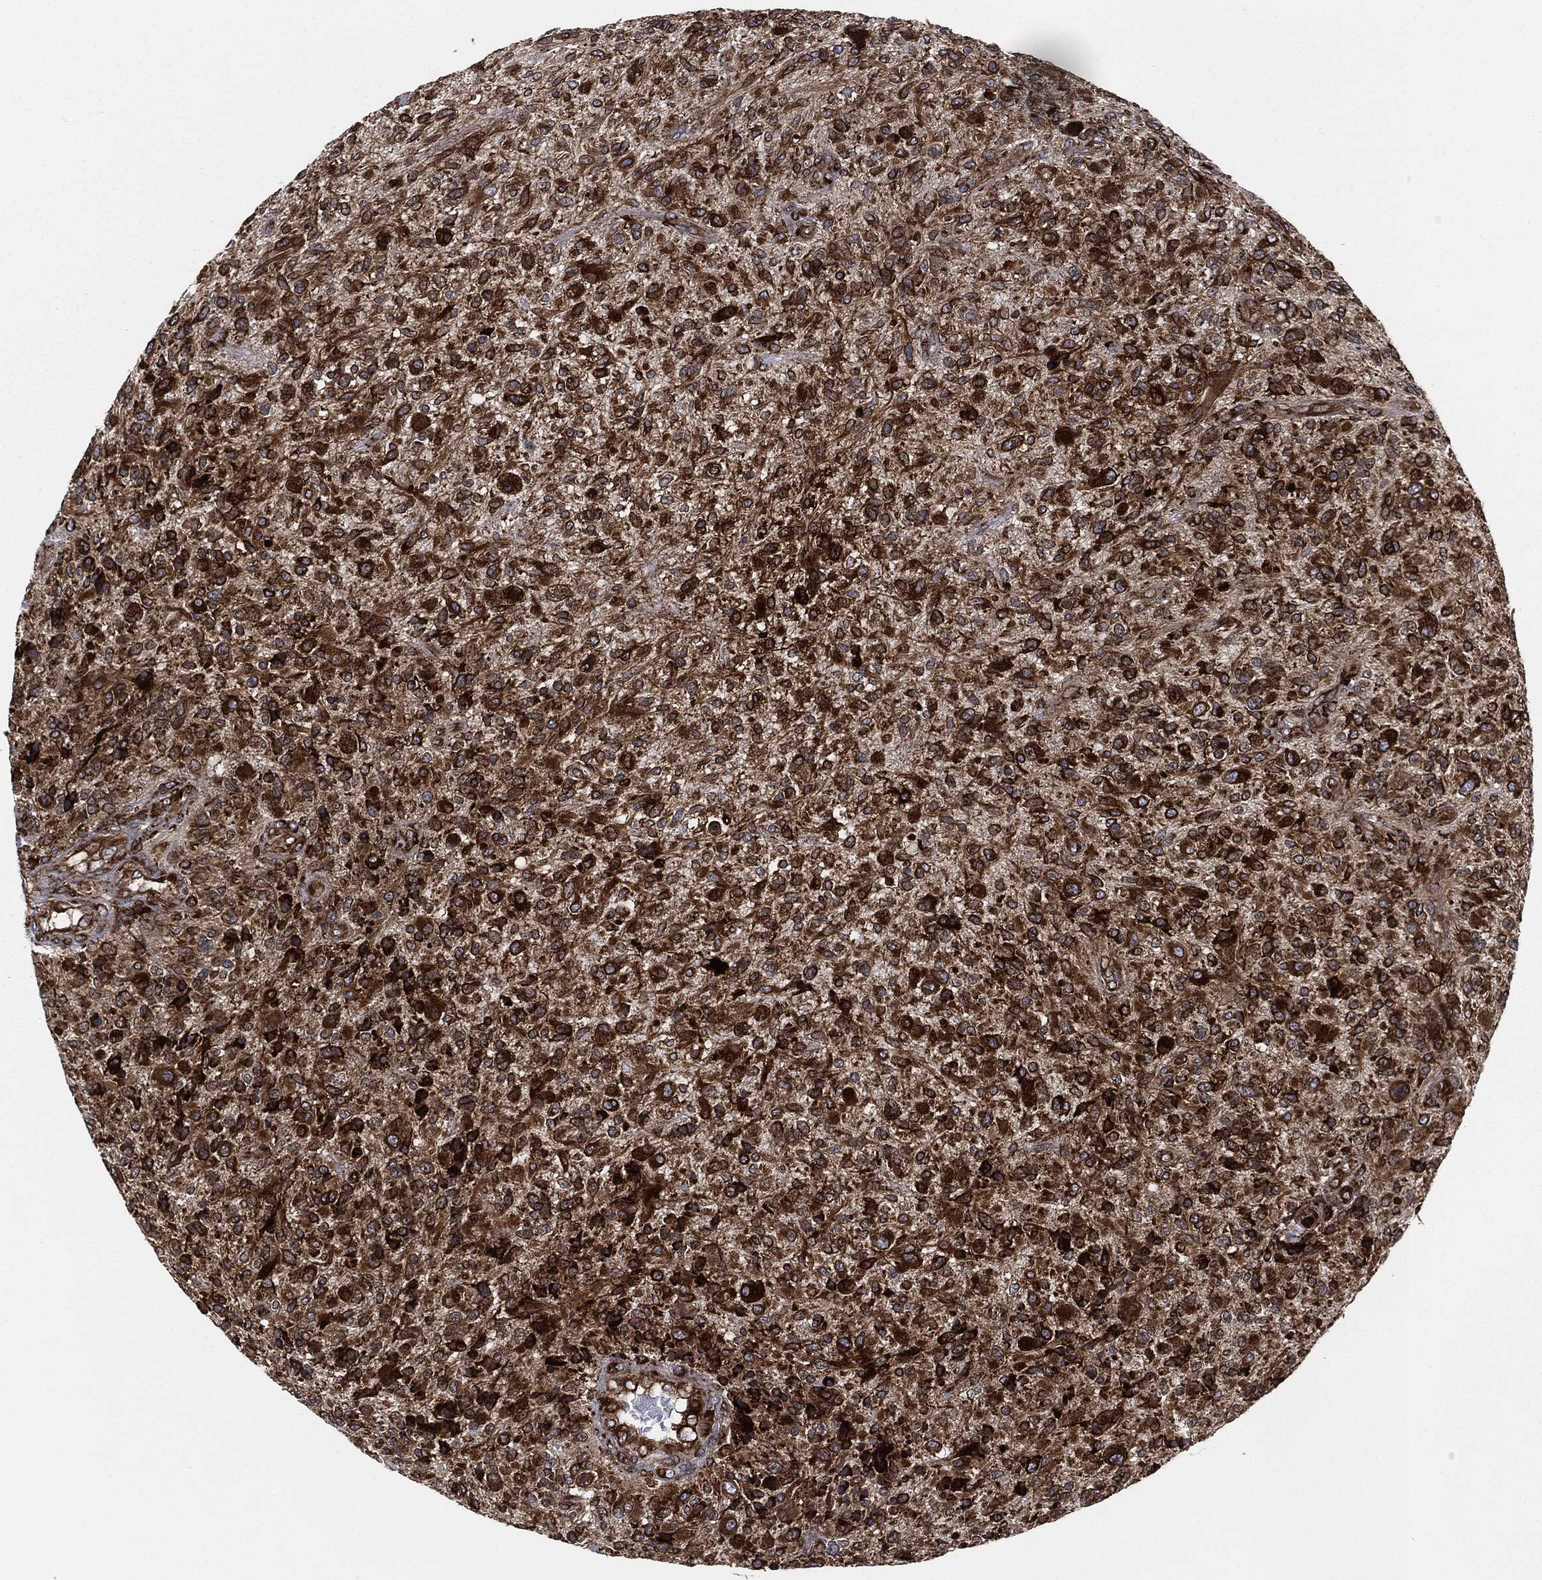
{"staining": {"intensity": "strong", "quantity": ">75%", "location": "cytoplasmic/membranous"}, "tissue": "glioma", "cell_type": "Tumor cells", "image_type": "cancer", "snomed": [{"axis": "morphology", "description": "Glioma, malignant, High grade"}, {"axis": "topography", "description": "Brain"}], "caption": "Immunohistochemistry (IHC) of human glioma displays high levels of strong cytoplasmic/membranous positivity in approximately >75% of tumor cells. (Brightfield microscopy of DAB IHC at high magnification).", "gene": "CALR", "patient": {"sex": "male", "age": 47}}